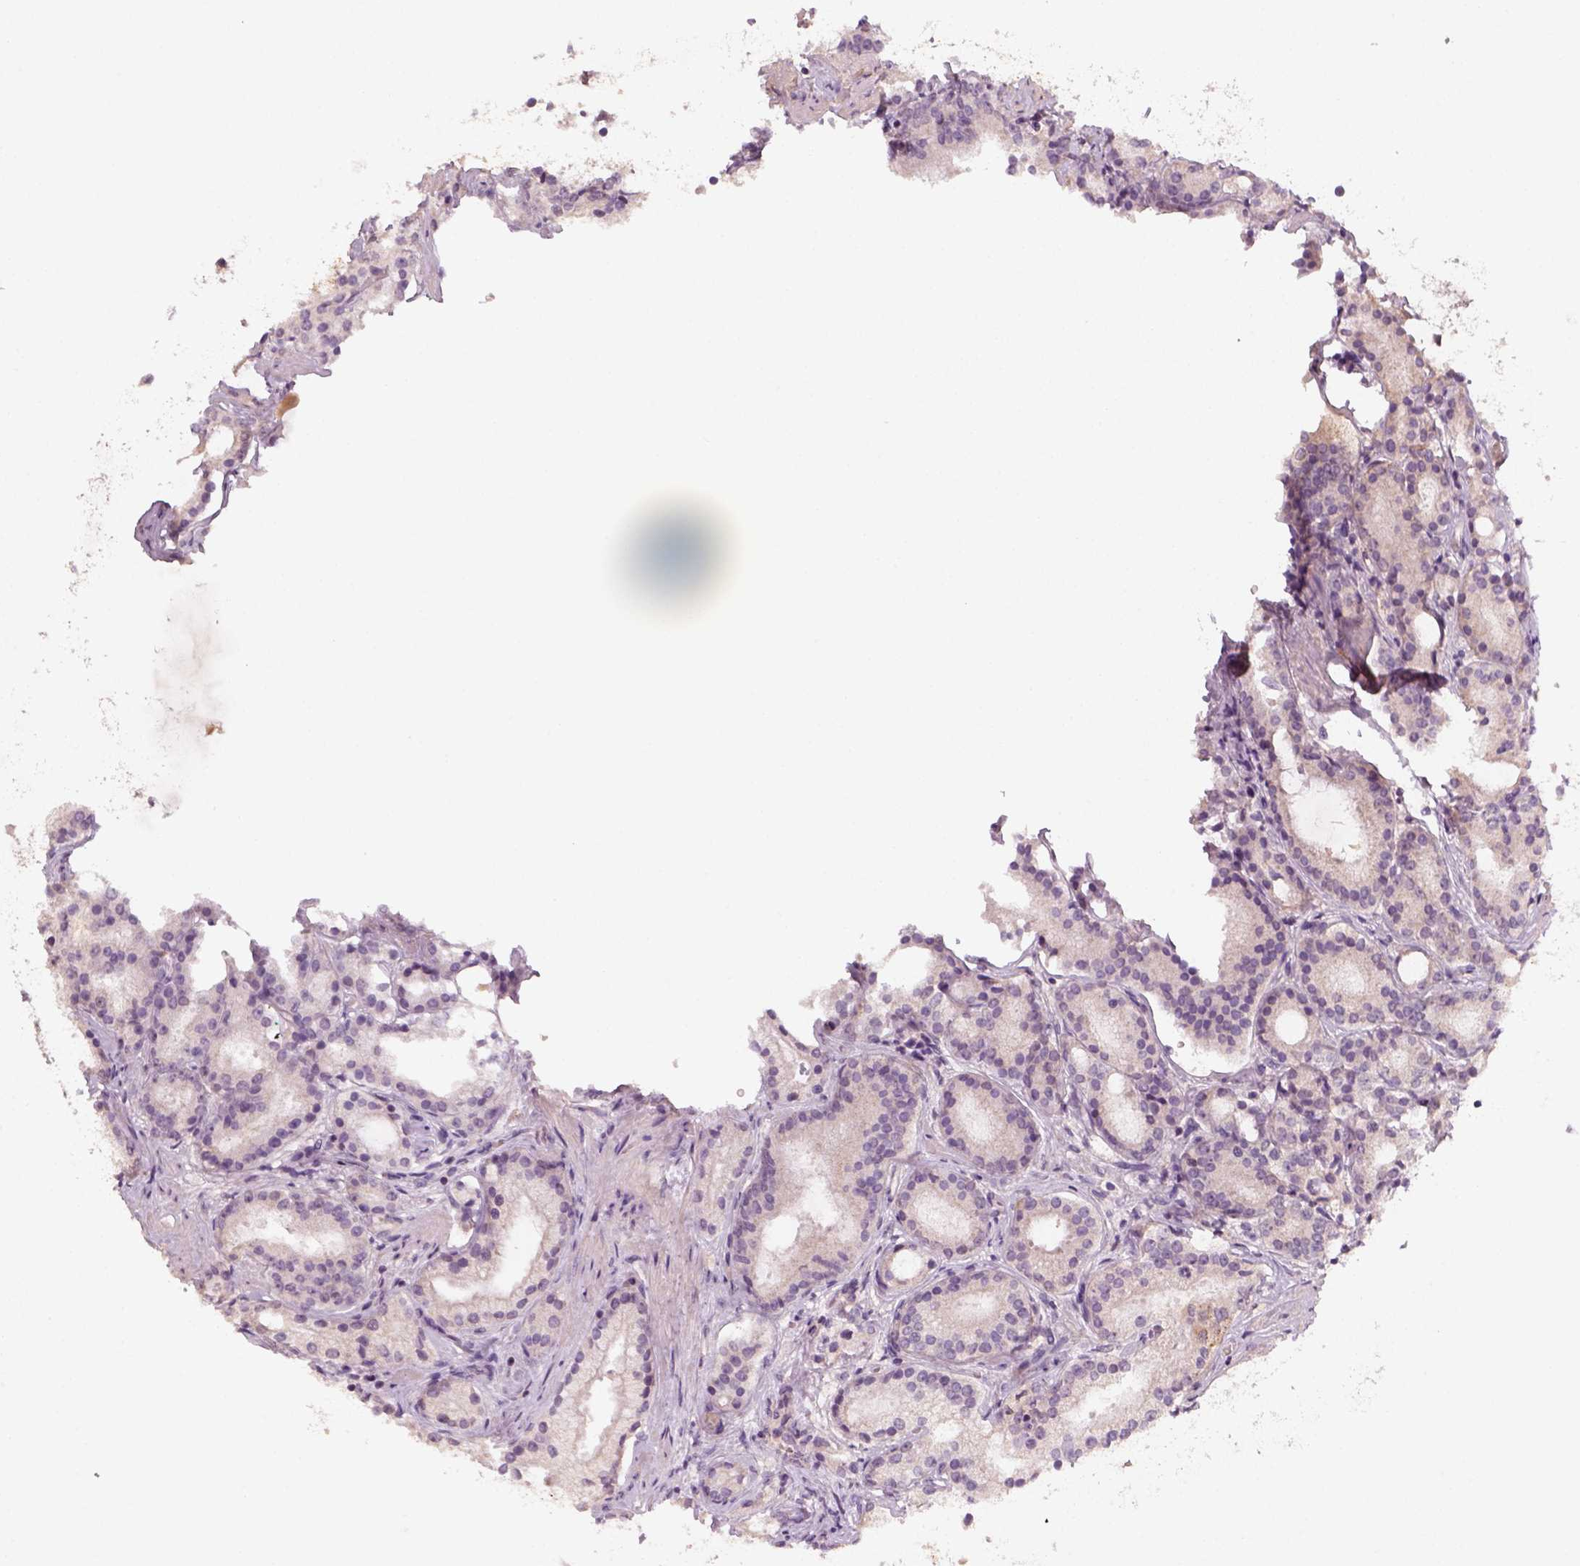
{"staining": {"intensity": "weak", "quantity": "<25%", "location": "cytoplasmic/membranous"}, "tissue": "prostate cancer", "cell_type": "Tumor cells", "image_type": "cancer", "snomed": [{"axis": "morphology", "description": "Adenocarcinoma, High grade"}, {"axis": "topography", "description": "Prostate"}], "caption": "The immunohistochemistry (IHC) micrograph has no significant expression in tumor cells of adenocarcinoma (high-grade) (prostate) tissue.", "gene": "AQP9", "patient": {"sex": "male", "age": 63}}